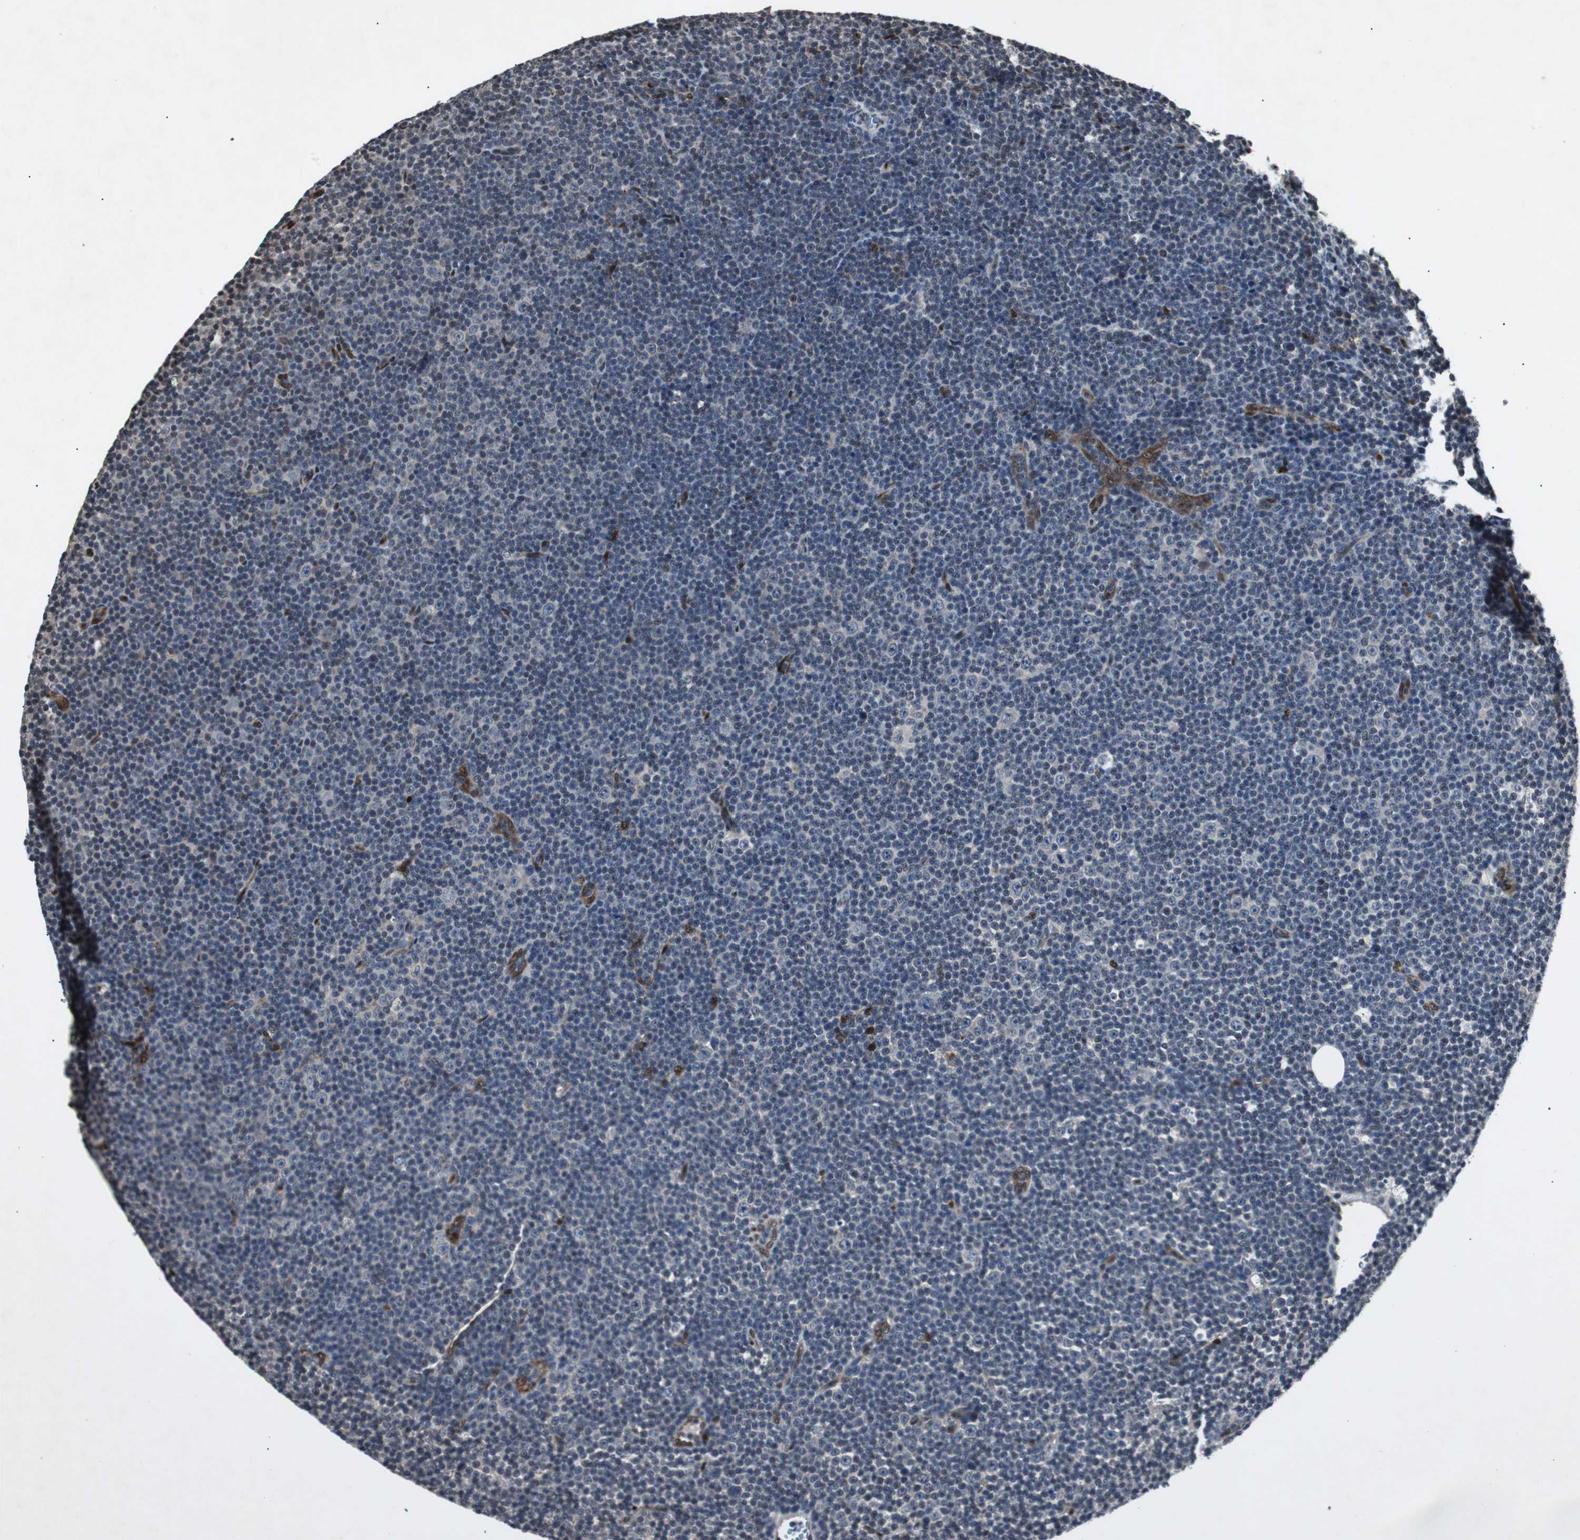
{"staining": {"intensity": "negative", "quantity": "none", "location": "none"}, "tissue": "lymphoma", "cell_type": "Tumor cells", "image_type": "cancer", "snomed": [{"axis": "morphology", "description": "Malignant lymphoma, non-Hodgkin's type, Low grade"}, {"axis": "topography", "description": "Lymph node"}], "caption": "This is an IHC micrograph of human malignant lymphoma, non-Hodgkin's type (low-grade). There is no staining in tumor cells.", "gene": "SMAD1", "patient": {"sex": "female", "age": 67}}